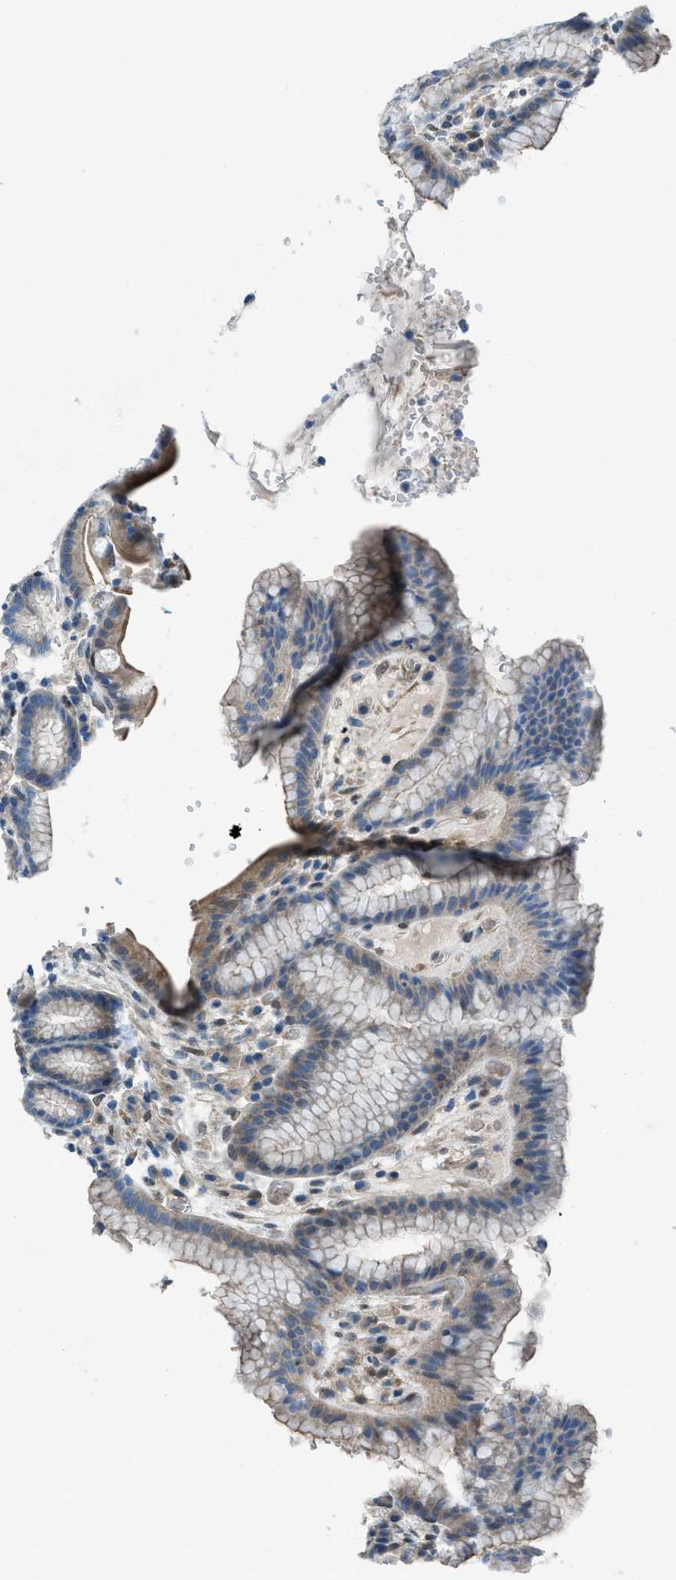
{"staining": {"intensity": "moderate", "quantity": "25%-75%", "location": "cytoplasmic/membranous,nuclear"}, "tissue": "stomach", "cell_type": "Glandular cells", "image_type": "normal", "snomed": [{"axis": "morphology", "description": "Normal tissue, NOS"}, {"axis": "topography", "description": "Stomach, lower"}], "caption": "A high-resolution image shows IHC staining of benign stomach, which exhibits moderate cytoplasmic/membranous,nuclear staining in approximately 25%-75% of glandular cells.", "gene": "PRKN", "patient": {"sex": "male", "age": 52}}